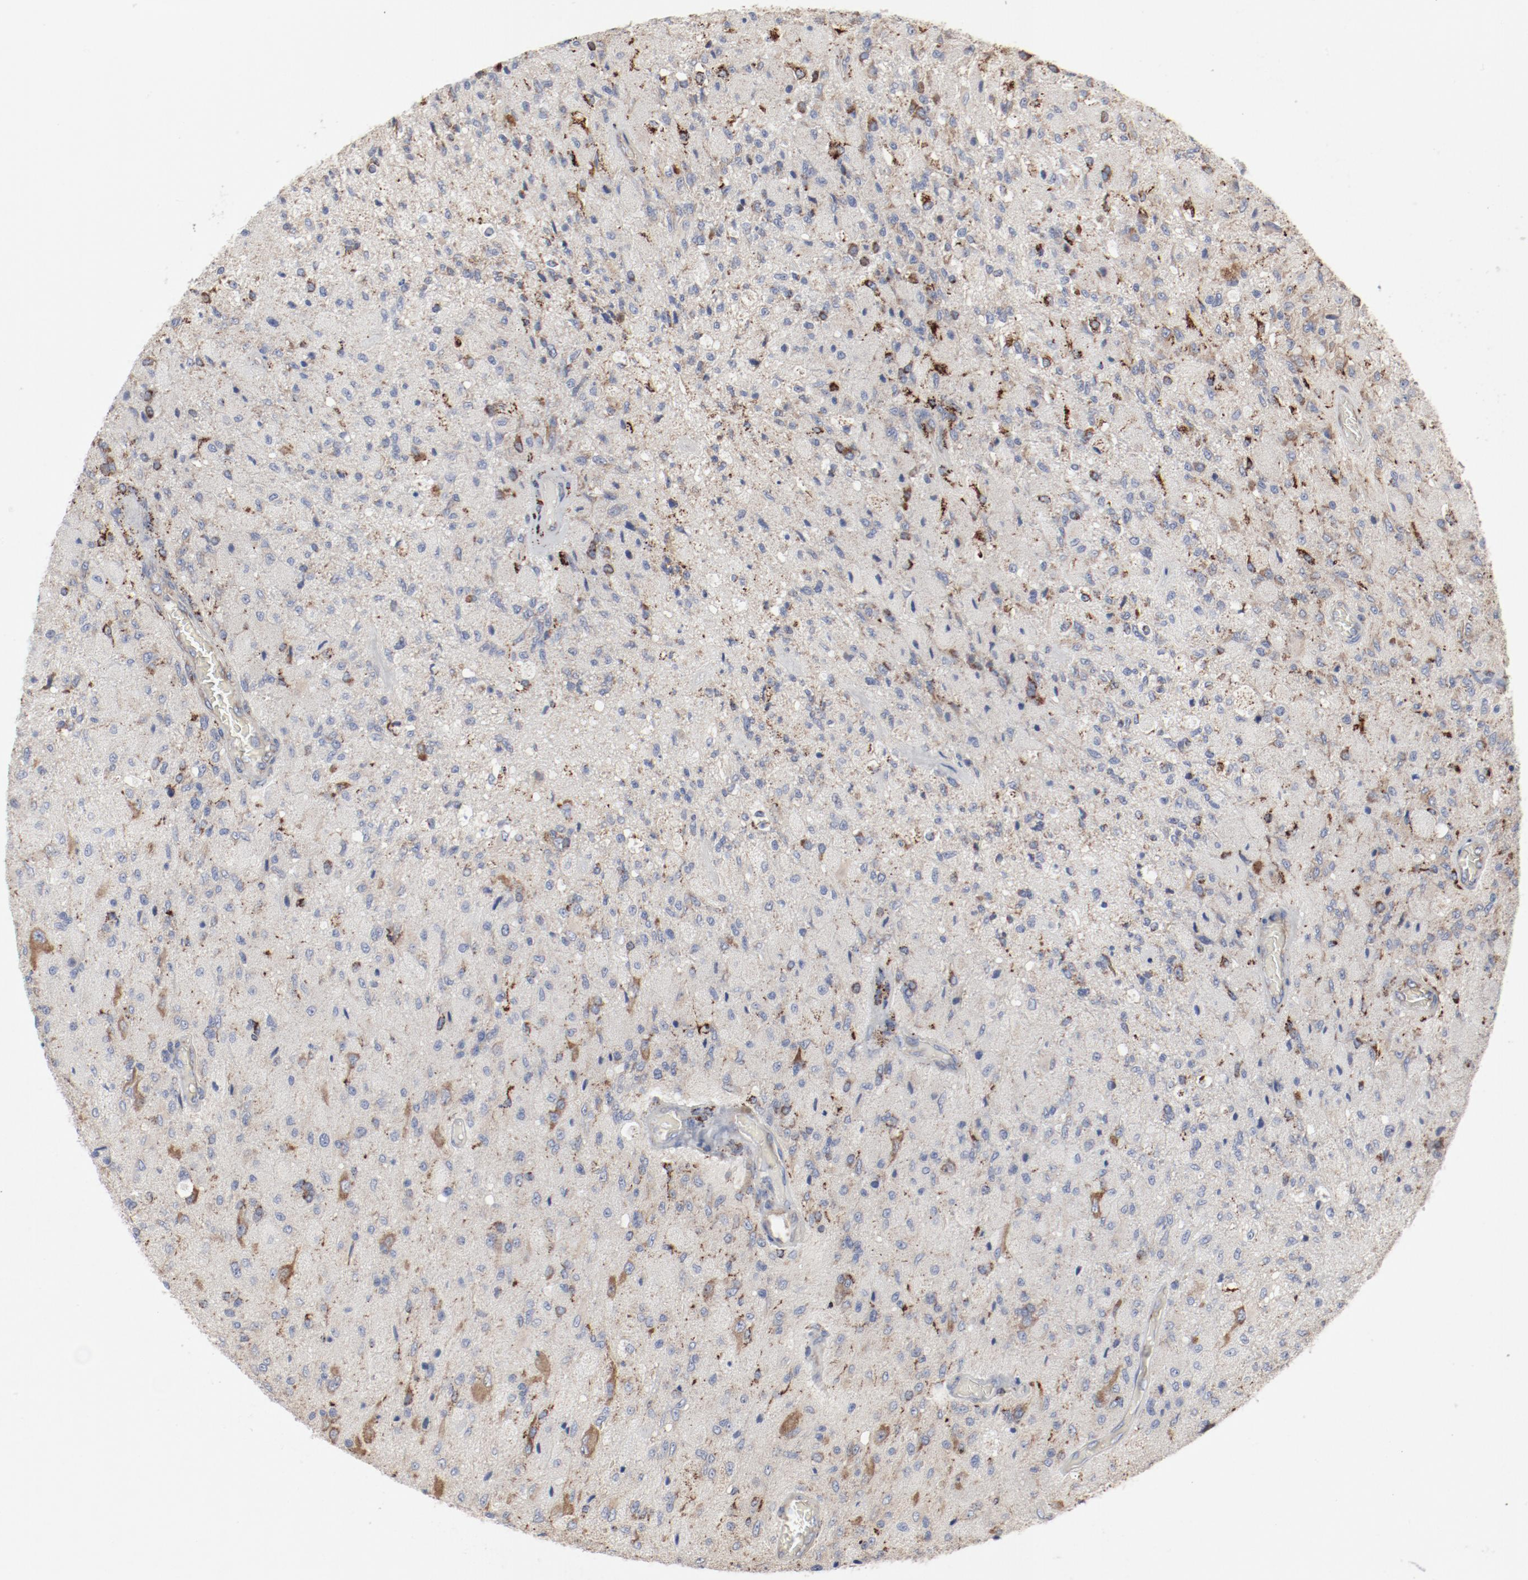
{"staining": {"intensity": "moderate", "quantity": "25%-75%", "location": "cytoplasmic/membranous"}, "tissue": "glioma", "cell_type": "Tumor cells", "image_type": "cancer", "snomed": [{"axis": "morphology", "description": "Normal tissue, NOS"}, {"axis": "morphology", "description": "Glioma, malignant, High grade"}, {"axis": "topography", "description": "Cerebral cortex"}], "caption": "IHC of human malignant glioma (high-grade) demonstrates medium levels of moderate cytoplasmic/membranous expression in about 25%-75% of tumor cells.", "gene": "SETD3", "patient": {"sex": "male", "age": 77}}